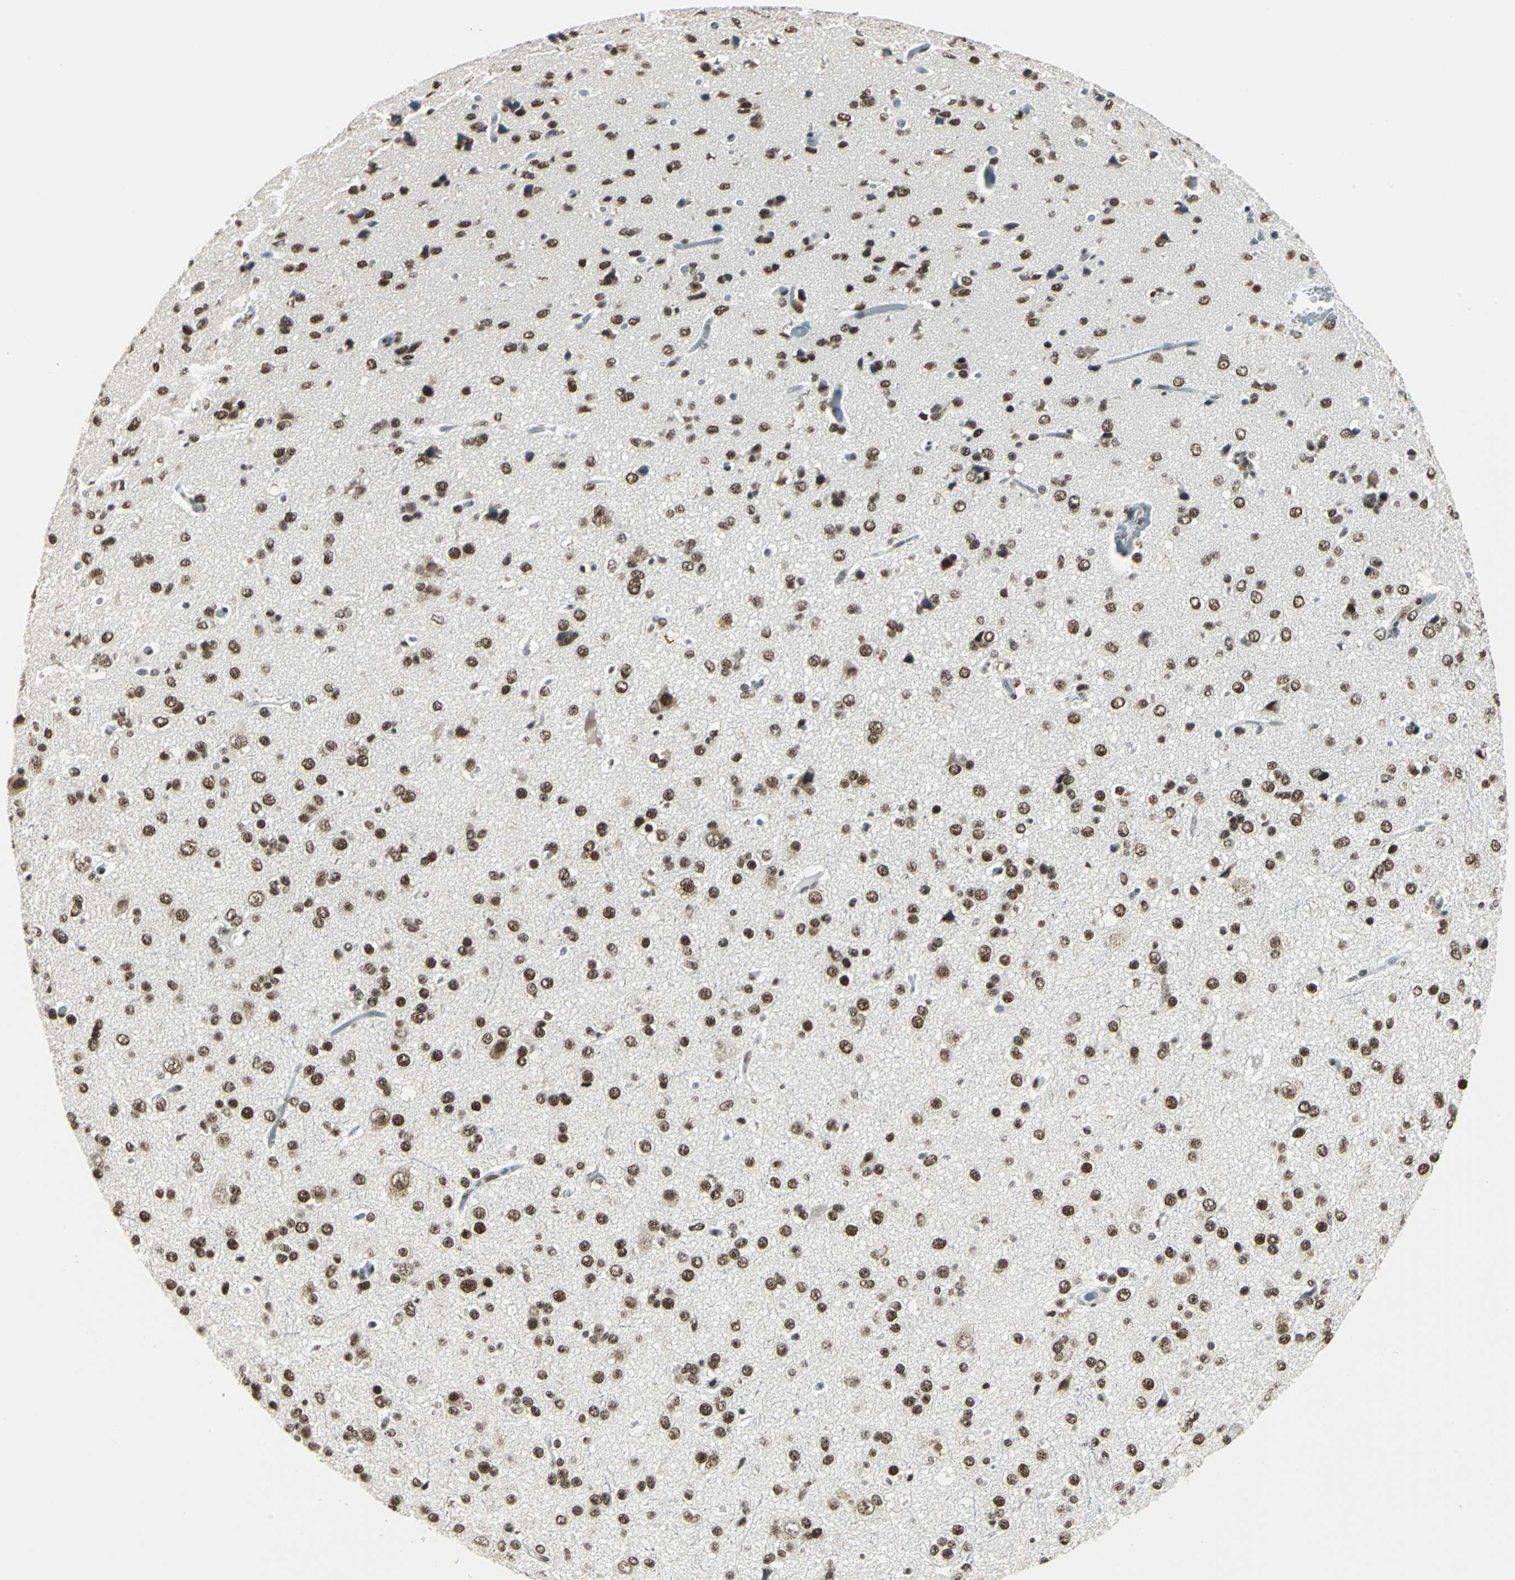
{"staining": {"intensity": "strong", "quantity": ">75%", "location": "nuclear"}, "tissue": "glioma", "cell_type": "Tumor cells", "image_type": "cancer", "snomed": [{"axis": "morphology", "description": "Glioma, malignant, Low grade"}, {"axis": "topography", "description": "Brain"}], "caption": "A histopathology image showing strong nuclear positivity in approximately >75% of tumor cells in malignant glioma (low-grade), as visualized by brown immunohistochemical staining.", "gene": "ADNP", "patient": {"sex": "male", "age": 42}}